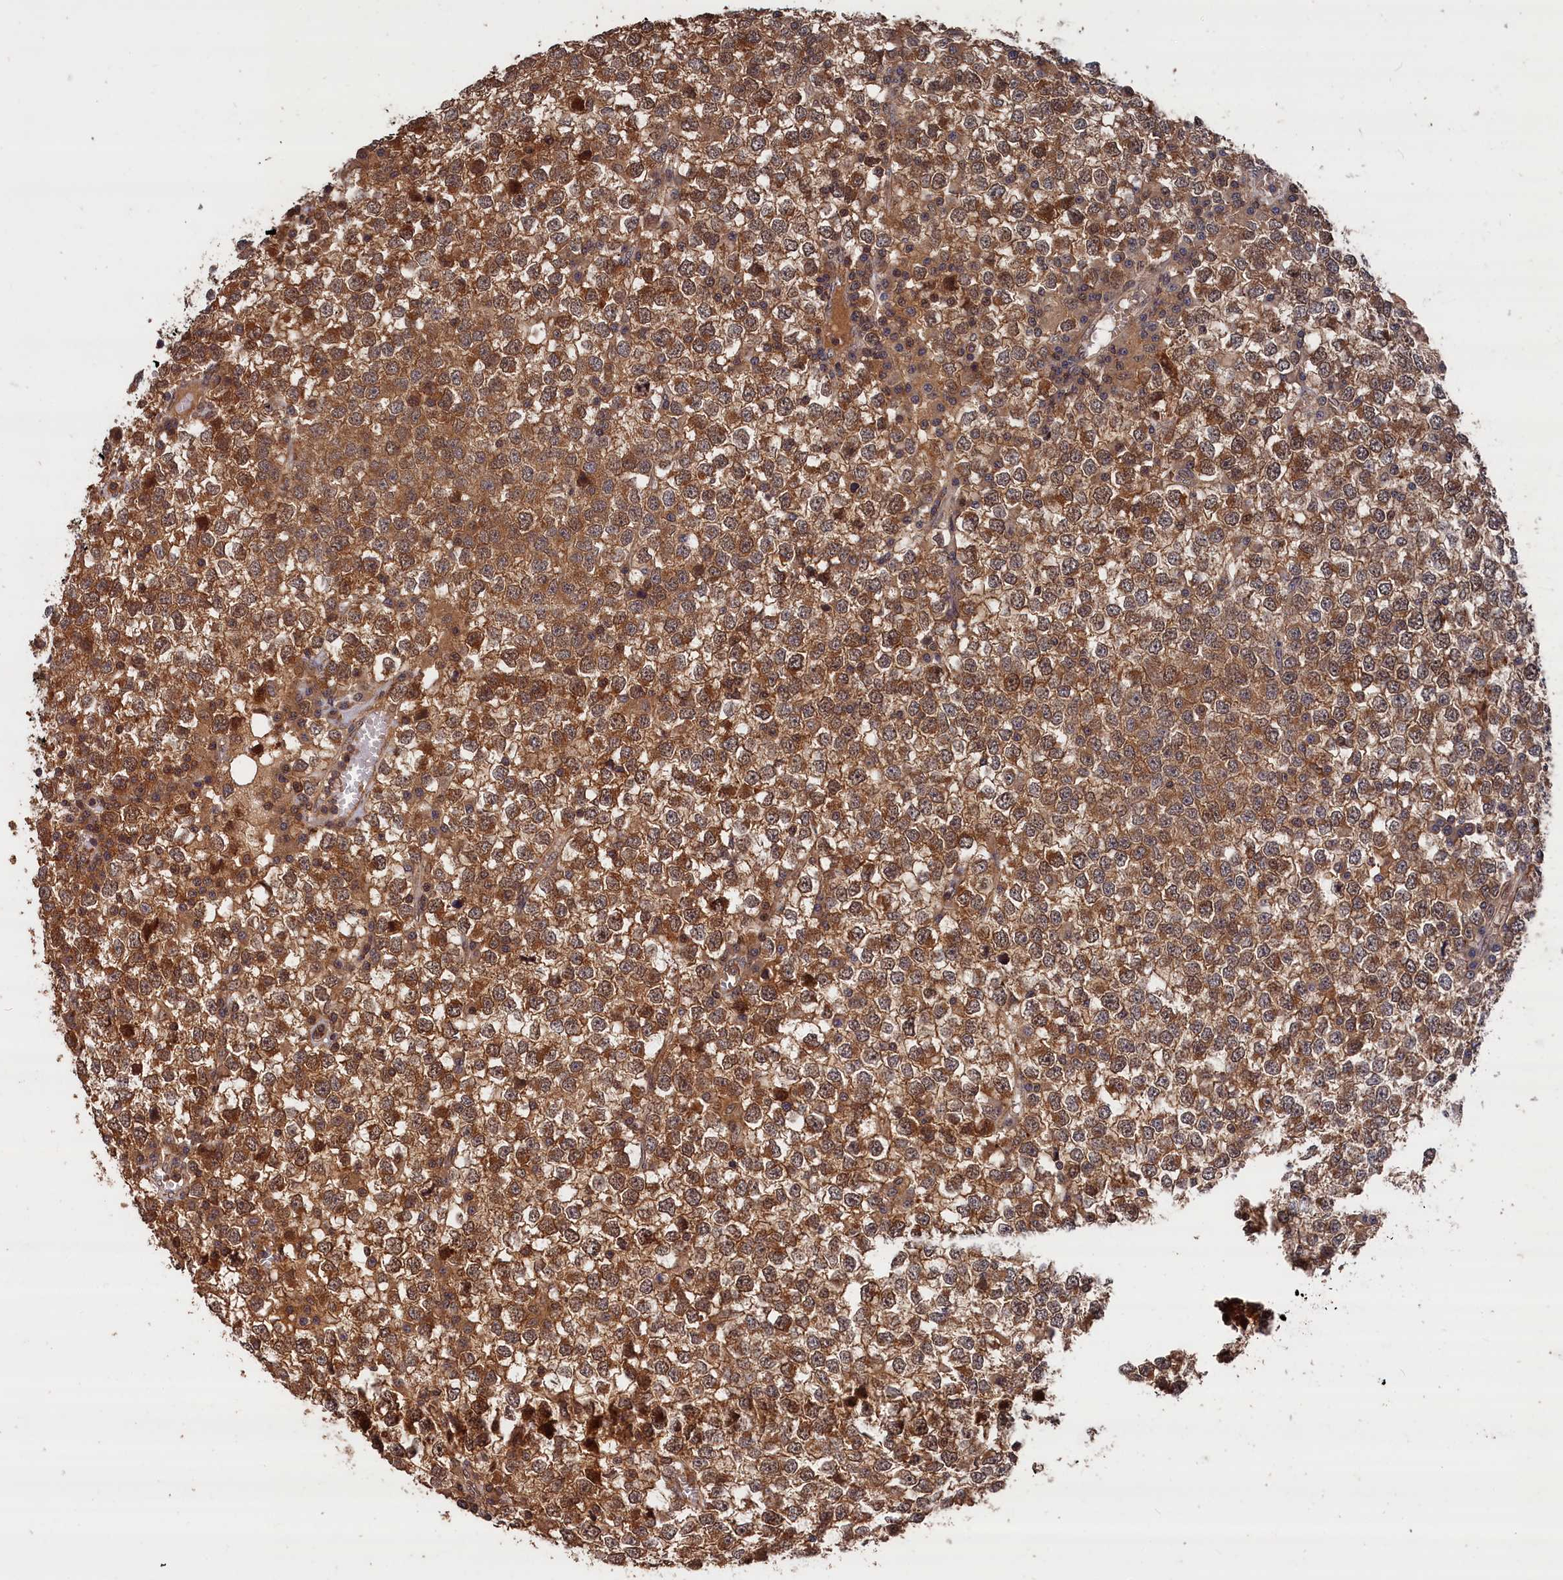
{"staining": {"intensity": "moderate", "quantity": ">75%", "location": "cytoplasmic/membranous"}, "tissue": "testis cancer", "cell_type": "Tumor cells", "image_type": "cancer", "snomed": [{"axis": "morphology", "description": "Seminoma, NOS"}, {"axis": "topography", "description": "Testis"}], "caption": "High-magnification brightfield microscopy of testis cancer (seminoma) stained with DAB (brown) and counterstained with hematoxylin (blue). tumor cells exhibit moderate cytoplasmic/membranous expression is seen in approximately>75% of cells.", "gene": "RMI2", "patient": {"sex": "male", "age": 65}}